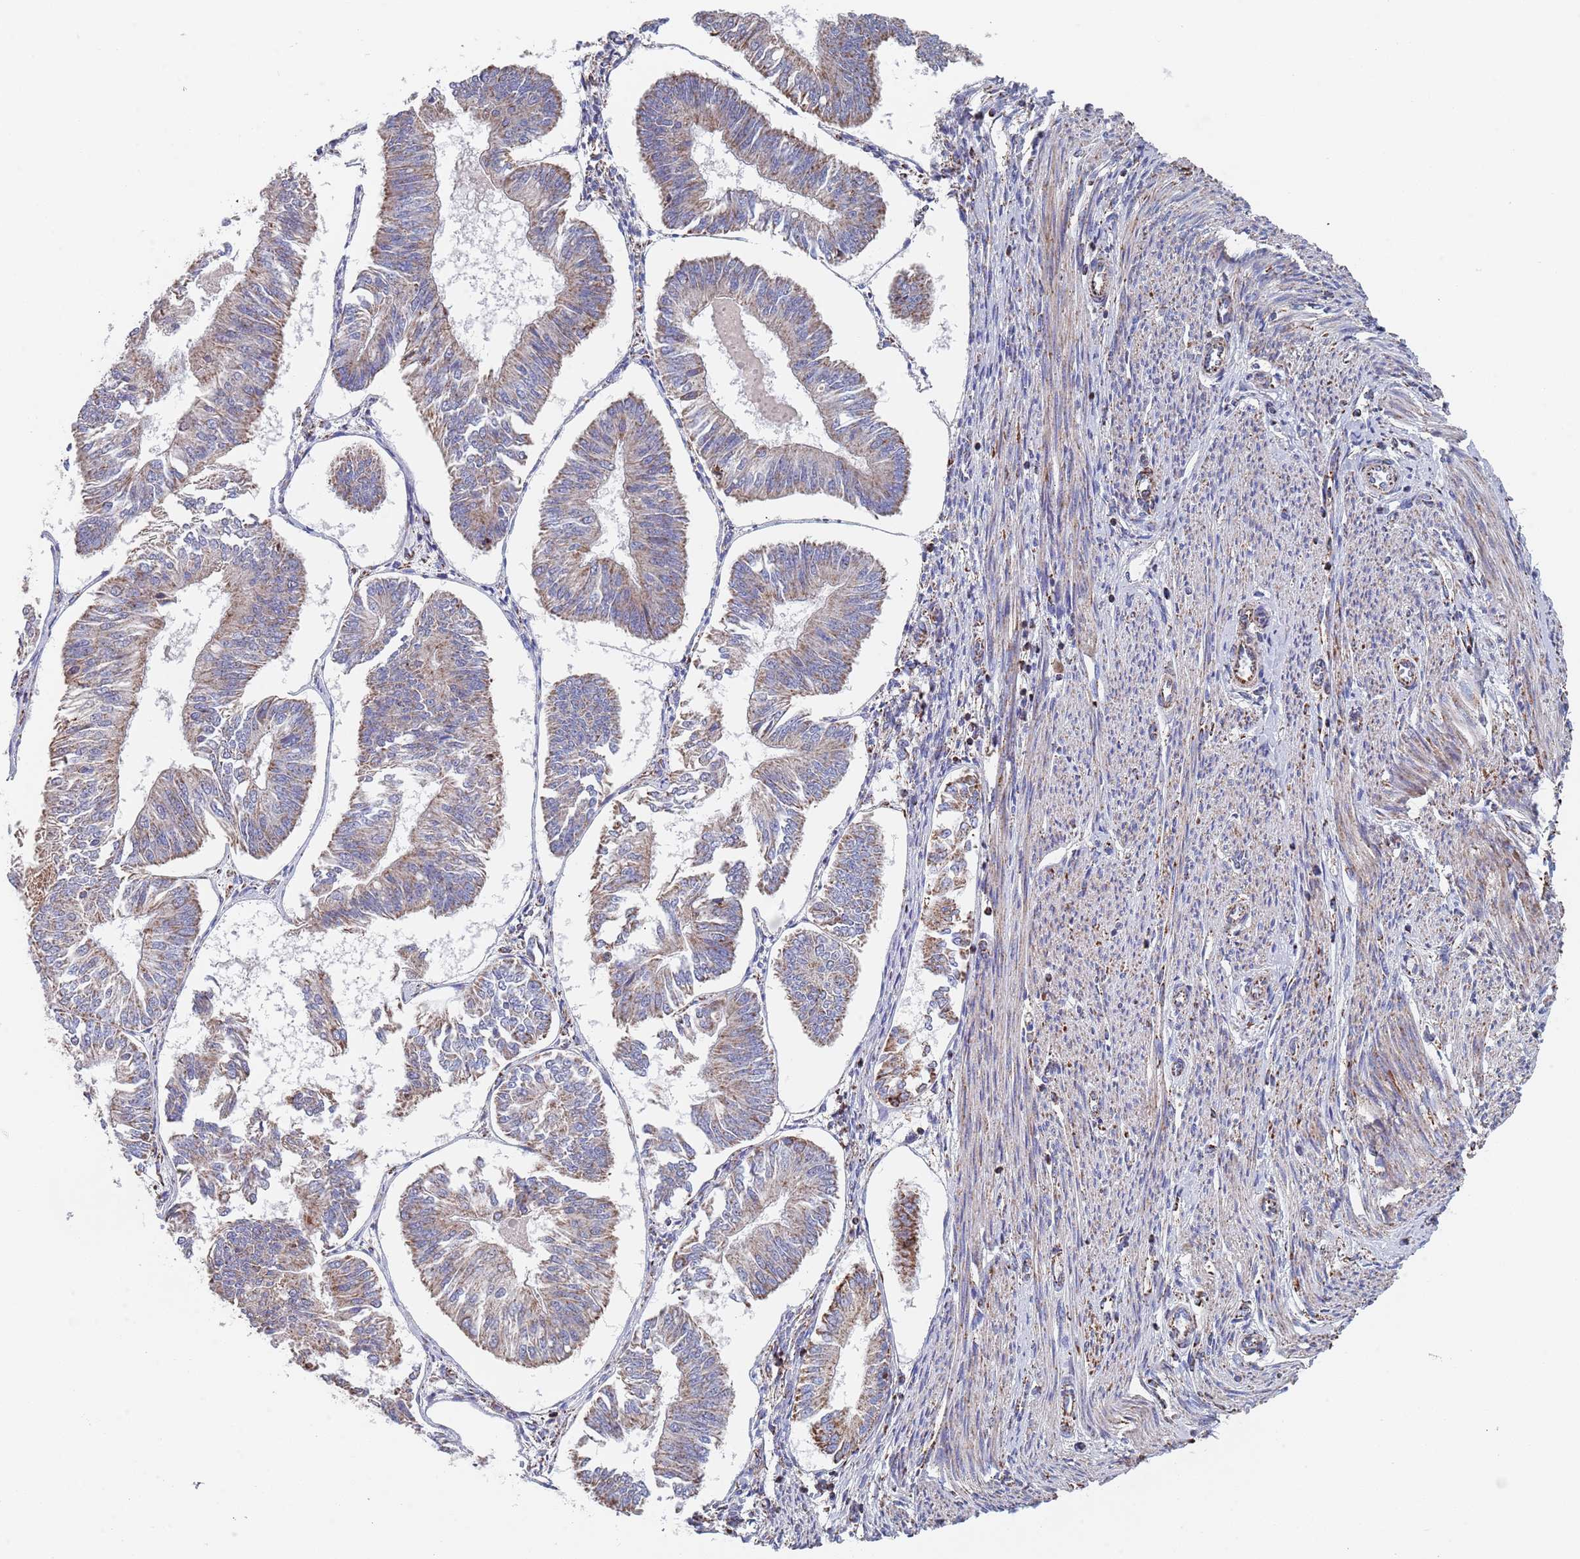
{"staining": {"intensity": "moderate", "quantity": "25%-75%", "location": "cytoplasmic/membranous"}, "tissue": "endometrial cancer", "cell_type": "Tumor cells", "image_type": "cancer", "snomed": [{"axis": "morphology", "description": "Adenocarcinoma, NOS"}, {"axis": "topography", "description": "Endometrium"}], "caption": "An immunohistochemistry (IHC) photomicrograph of neoplastic tissue is shown. Protein staining in brown shows moderate cytoplasmic/membranous positivity in endometrial cancer within tumor cells. (DAB (3,3'-diaminobenzidine) = brown stain, brightfield microscopy at high magnification).", "gene": "PGP", "patient": {"sex": "female", "age": 58}}